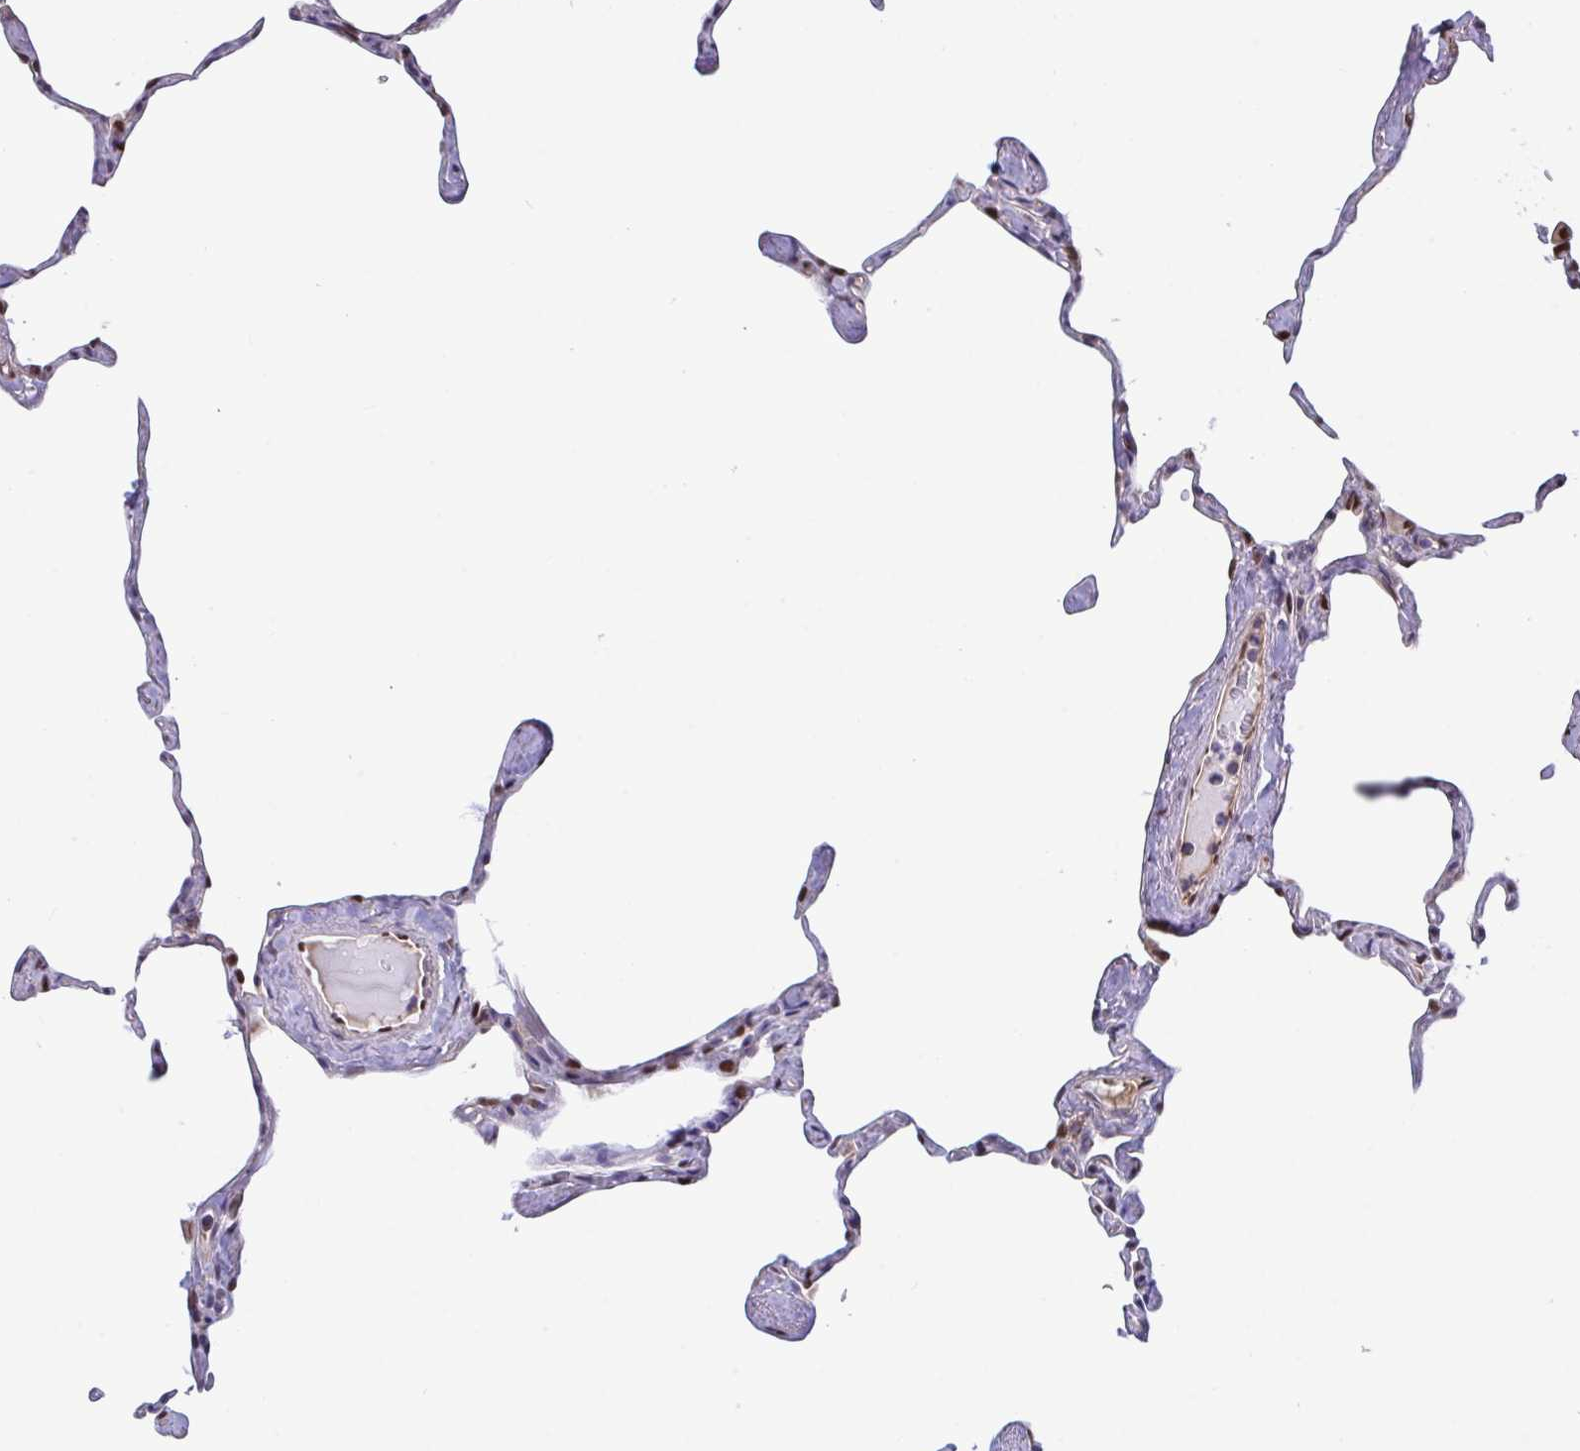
{"staining": {"intensity": "strong", "quantity": "<25%", "location": "cytoplasmic/membranous,nuclear"}, "tissue": "lung", "cell_type": "Alveolar cells", "image_type": "normal", "snomed": [{"axis": "morphology", "description": "Normal tissue, NOS"}, {"axis": "topography", "description": "Lung"}], "caption": "The micrograph displays immunohistochemical staining of benign lung. There is strong cytoplasmic/membranous,nuclear staining is seen in approximately <25% of alveolar cells.", "gene": "PELI1", "patient": {"sex": "male", "age": 65}}